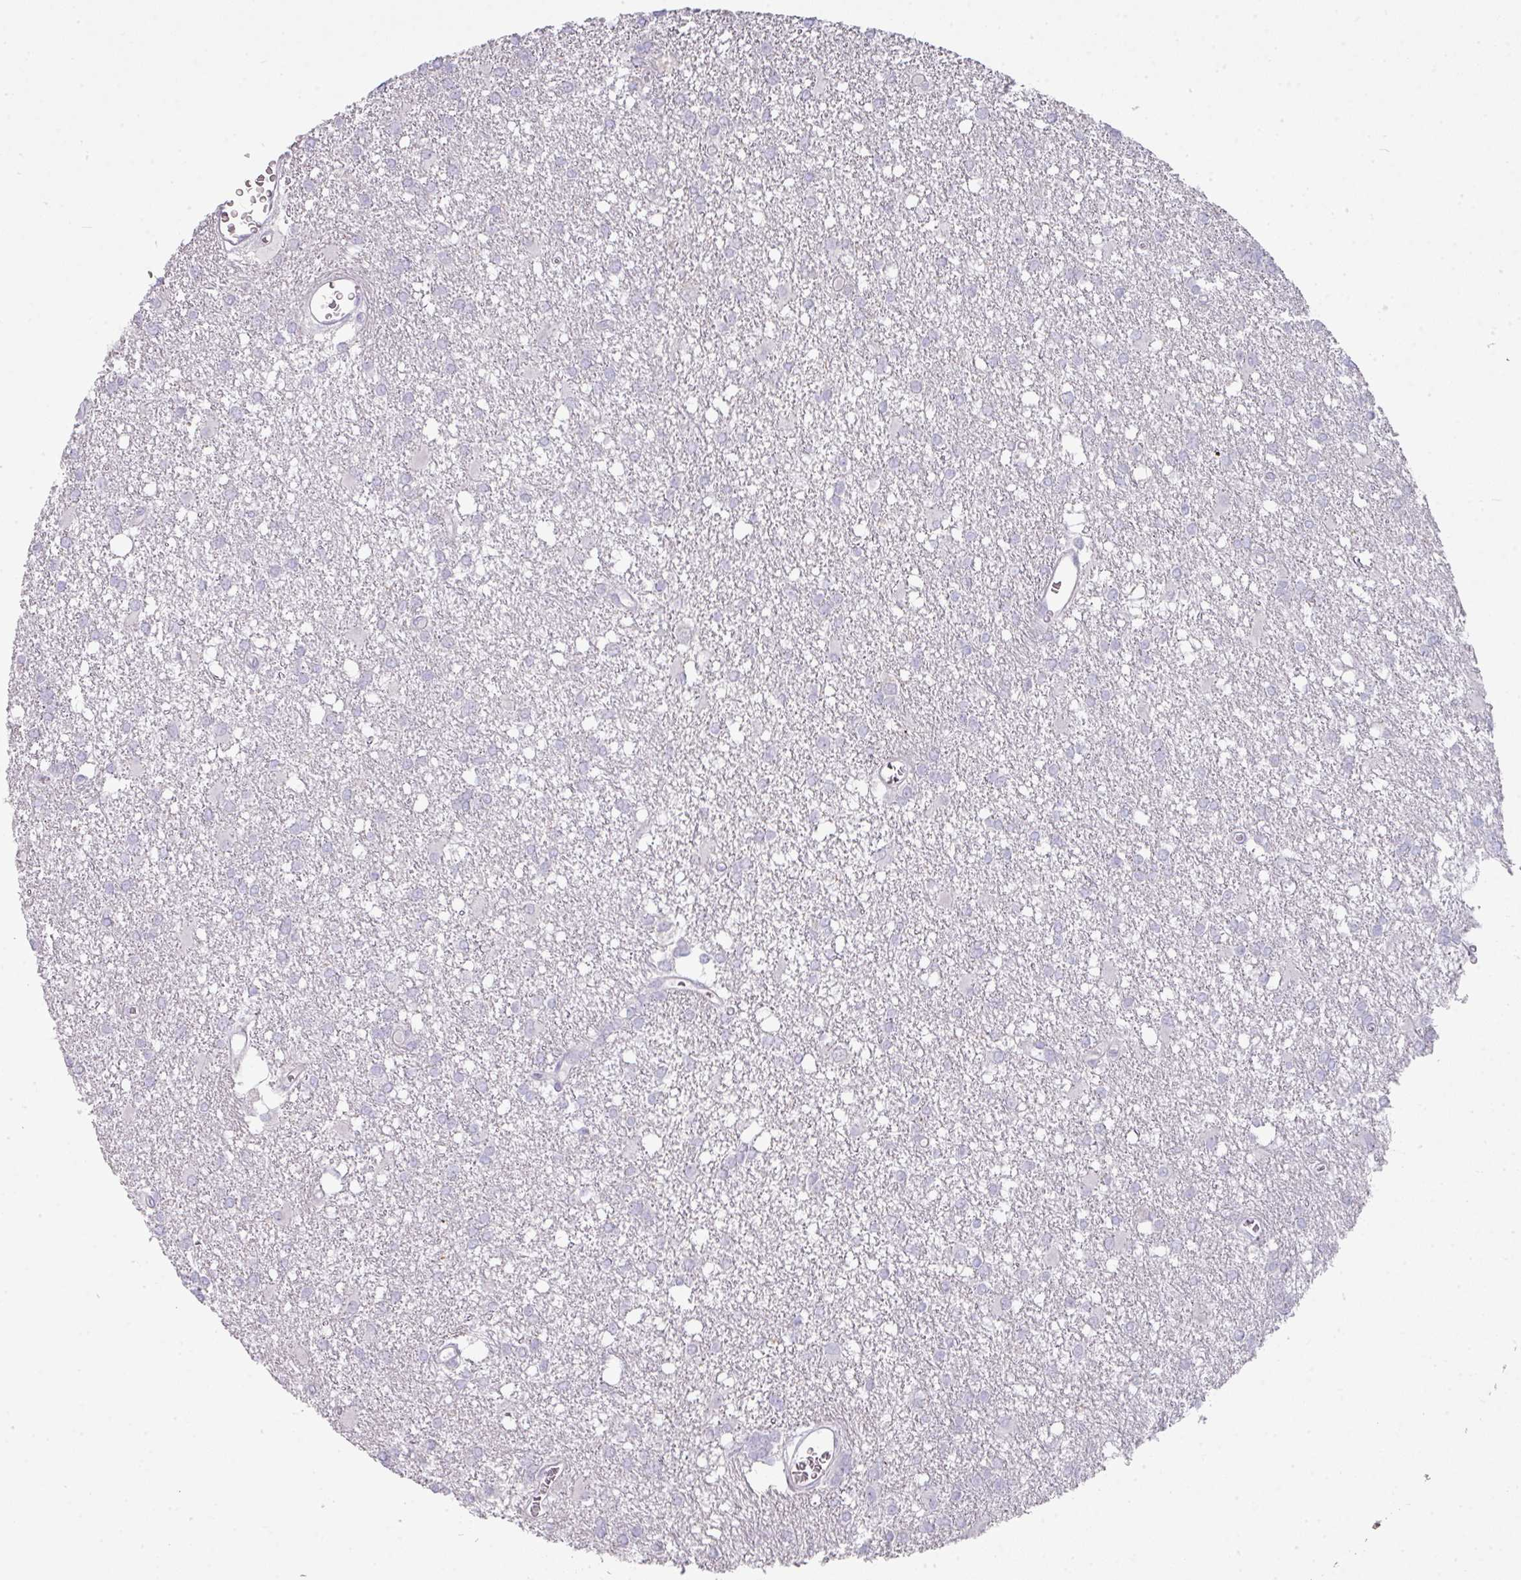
{"staining": {"intensity": "negative", "quantity": "none", "location": "none"}, "tissue": "glioma", "cell_type": "Tumor cells", "image_type": "cancer", "snomed": [{"axis": "morphology", "description": "Glioma, malignant, High grade"}, {"axis": "topography", "description": "Brain"}], "caption": "Immunohistochemistry (IHC) of high-grade glioma (malignant) displays no staining in tumor cells. Nuclei are stained in blue.", "gene": "GLI4", "patient": {"sex": "male", "age": 48}}